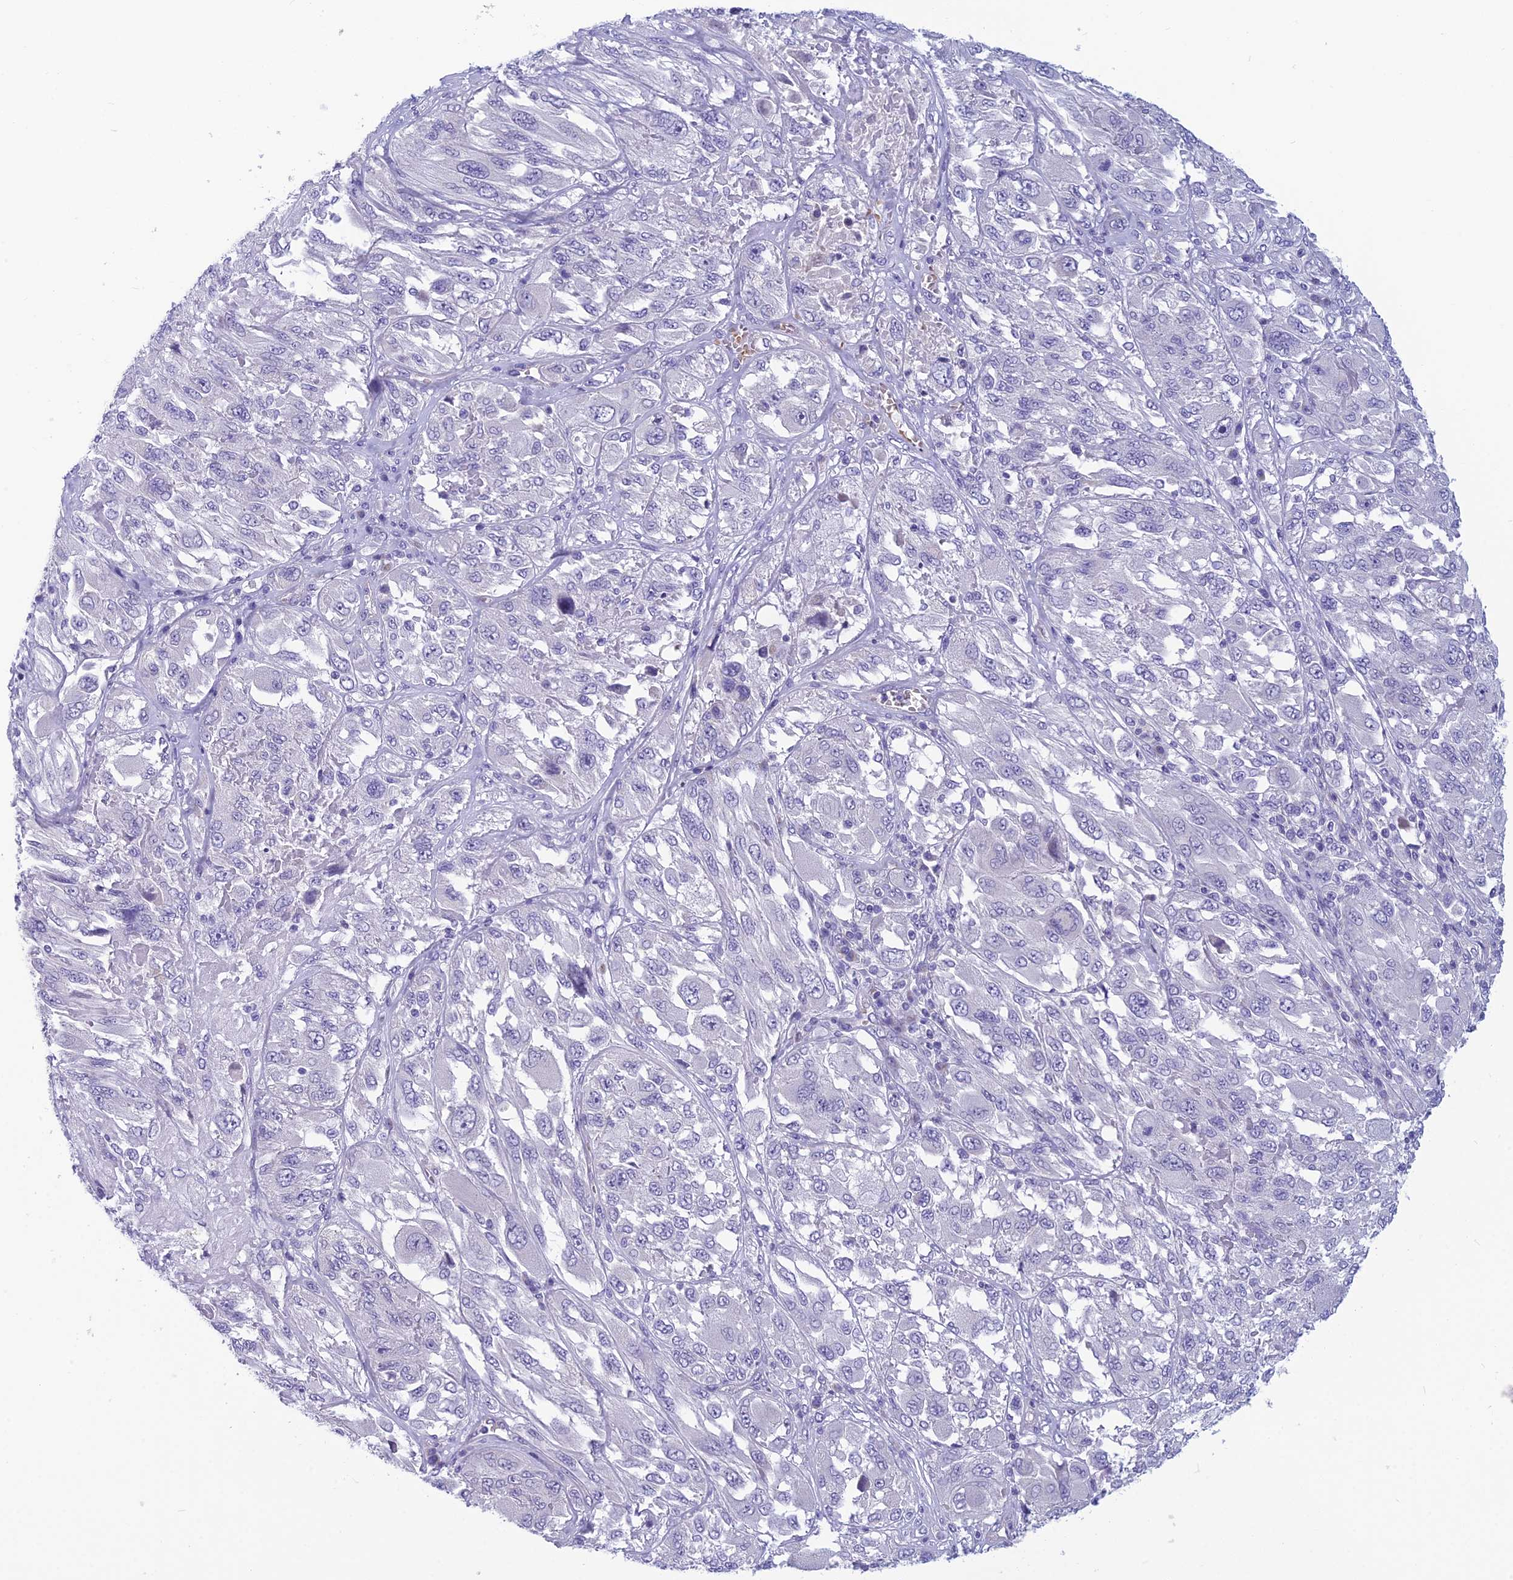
{"staining": {"intensity": "negative", "quantity": "none", "location": "none"}, "tissue": "melanoma", "cell_type": "Tumor cells", "image_type": "cancer", "snomed": [{"axis": "morphology", "description": "Malignant melanoma, NOS"}, {"axis": "topography", "description": "Skin"}], "caption": "Immunohistochemical staining of melanoma reveals no significant expression in tumor cells.", "gene": "RBM41", "patient": {"sex": "female", "age": 91}}